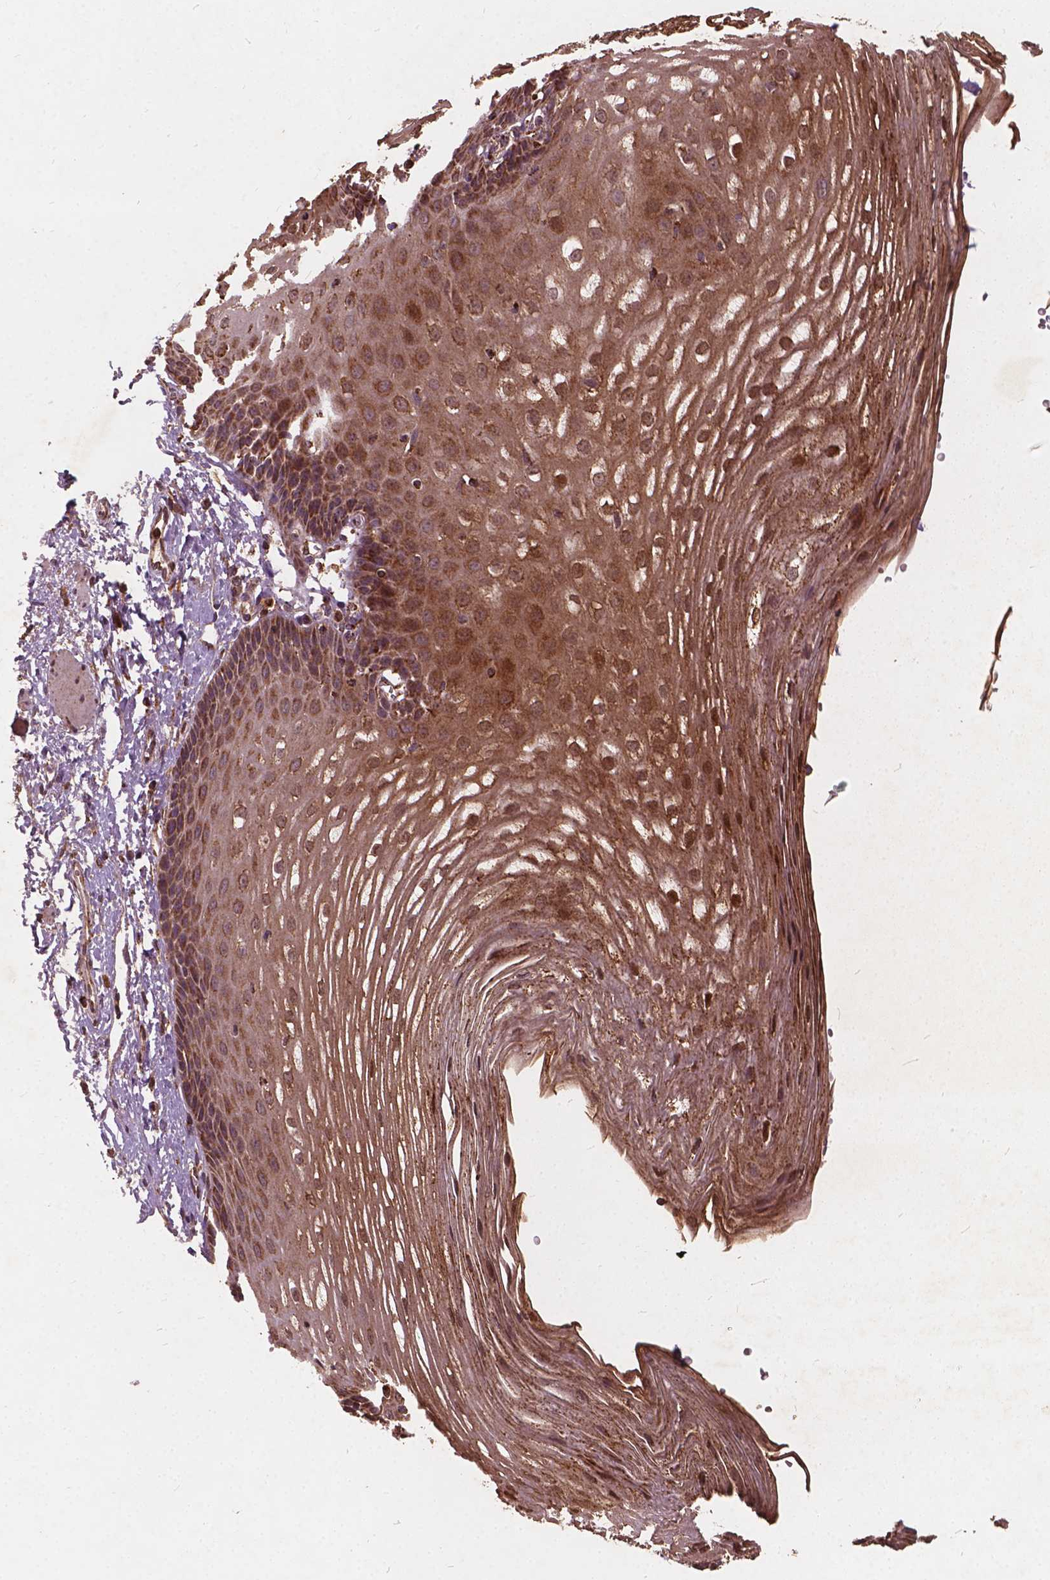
{"staining": {"intensity": "moderate", "quantity": ">75%", "location": "cytoplasmic/membranous,nuclear"}, "tissue": "esophagus", "cell_type": "Squamous epithelial cells", "image_type": "normal", "snomed": [{"axis": "morphology", "description": "Normal tissue, NOS"}, {"axis": "topography", "description": "Esophagus"}], "caption": "Protein expression analysis of unremarkable esophagus demonstrates moderate cytoplasmic/membranous,nuclear staining in approximately >75% of squamous epithelial cells.", "gene": "UBXN2A", "patient": {"sex": "male", "age": 62}}